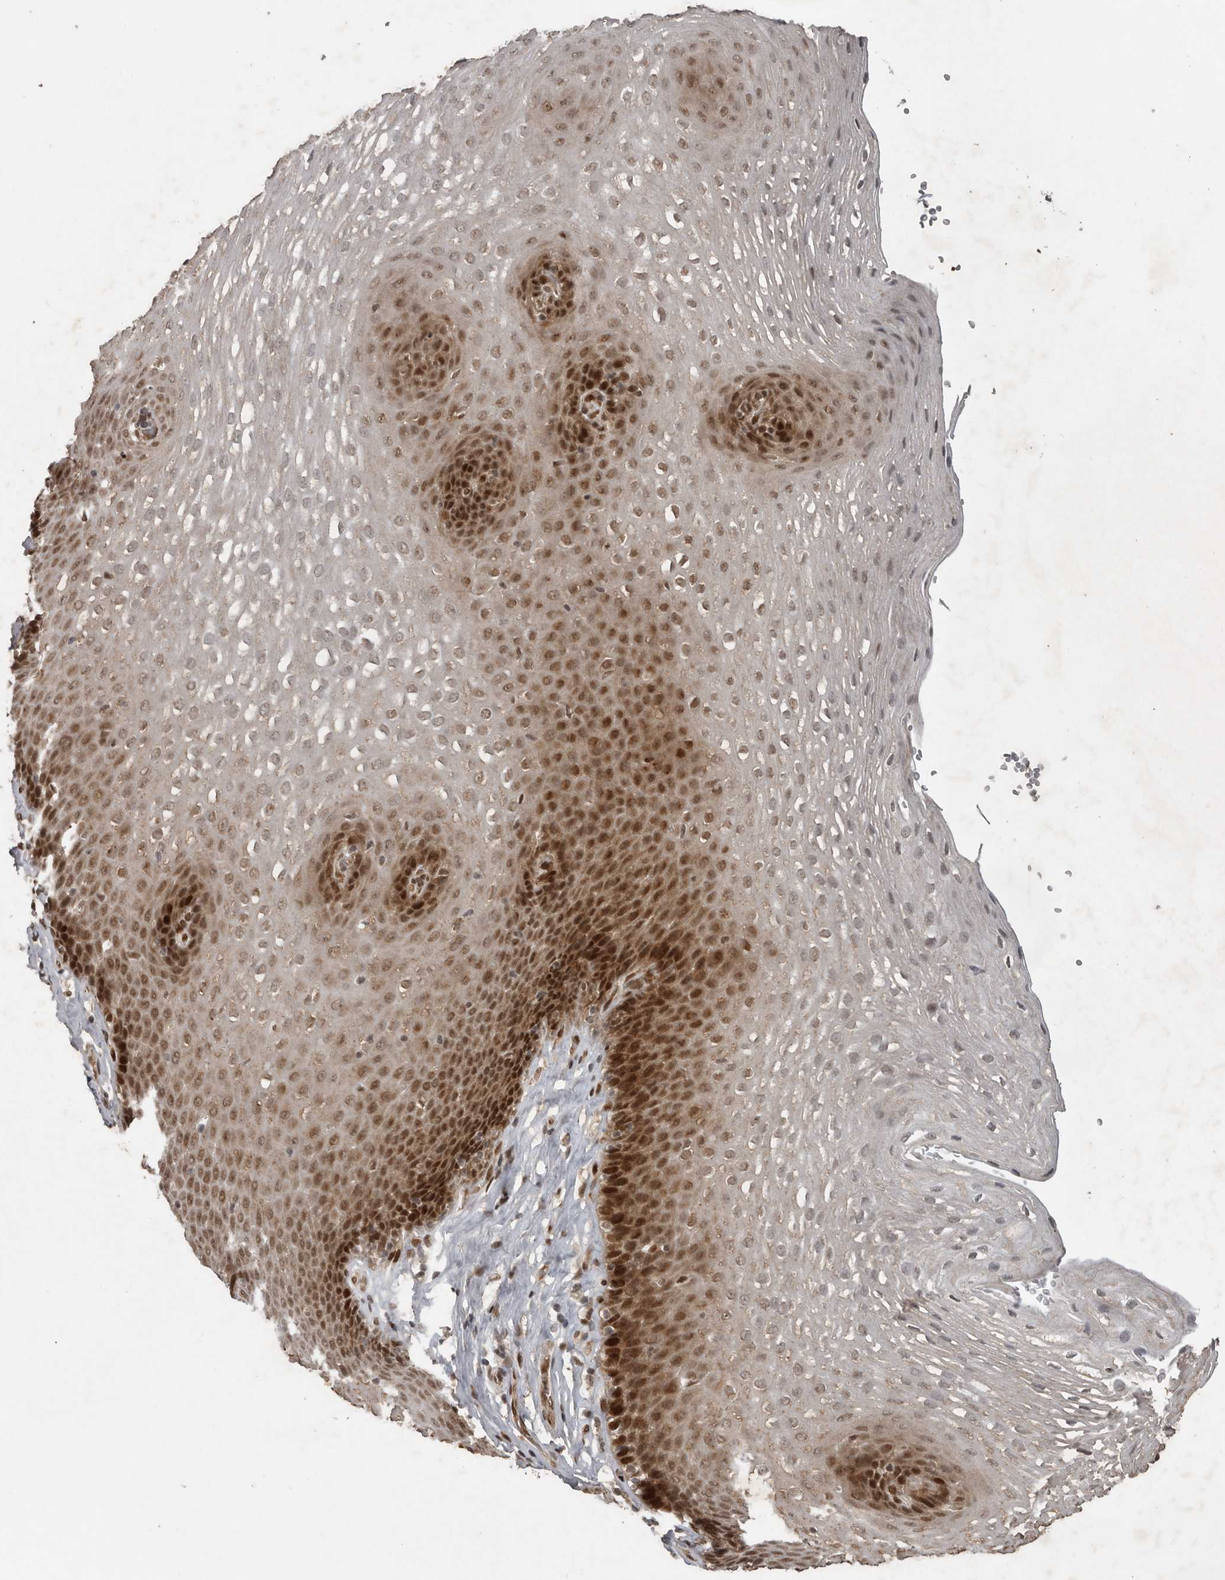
{"staining": {"intensity": "strong", "quantity": "25%-75%", "location": "nuclear"}, "tissue": "esophagus", "cell_type": "Squamous epithelial cells", "image_type": "normal", "snomed": [{"axis": "morphology", "description": "Normal tissue, NOS"}, {"axis": "topography", "description": "Esophagus"}], "caption": "A brown stain shows strong nuclear positivity of a protein in squamous epithelial cells of normal human esophagus. Using DAB (brown) and hematoxylin (blue) stains, captured at high magnification using brightfield microscopy.", "gene": "CDC27", "patient": {"sex": "female", "age": 66}}